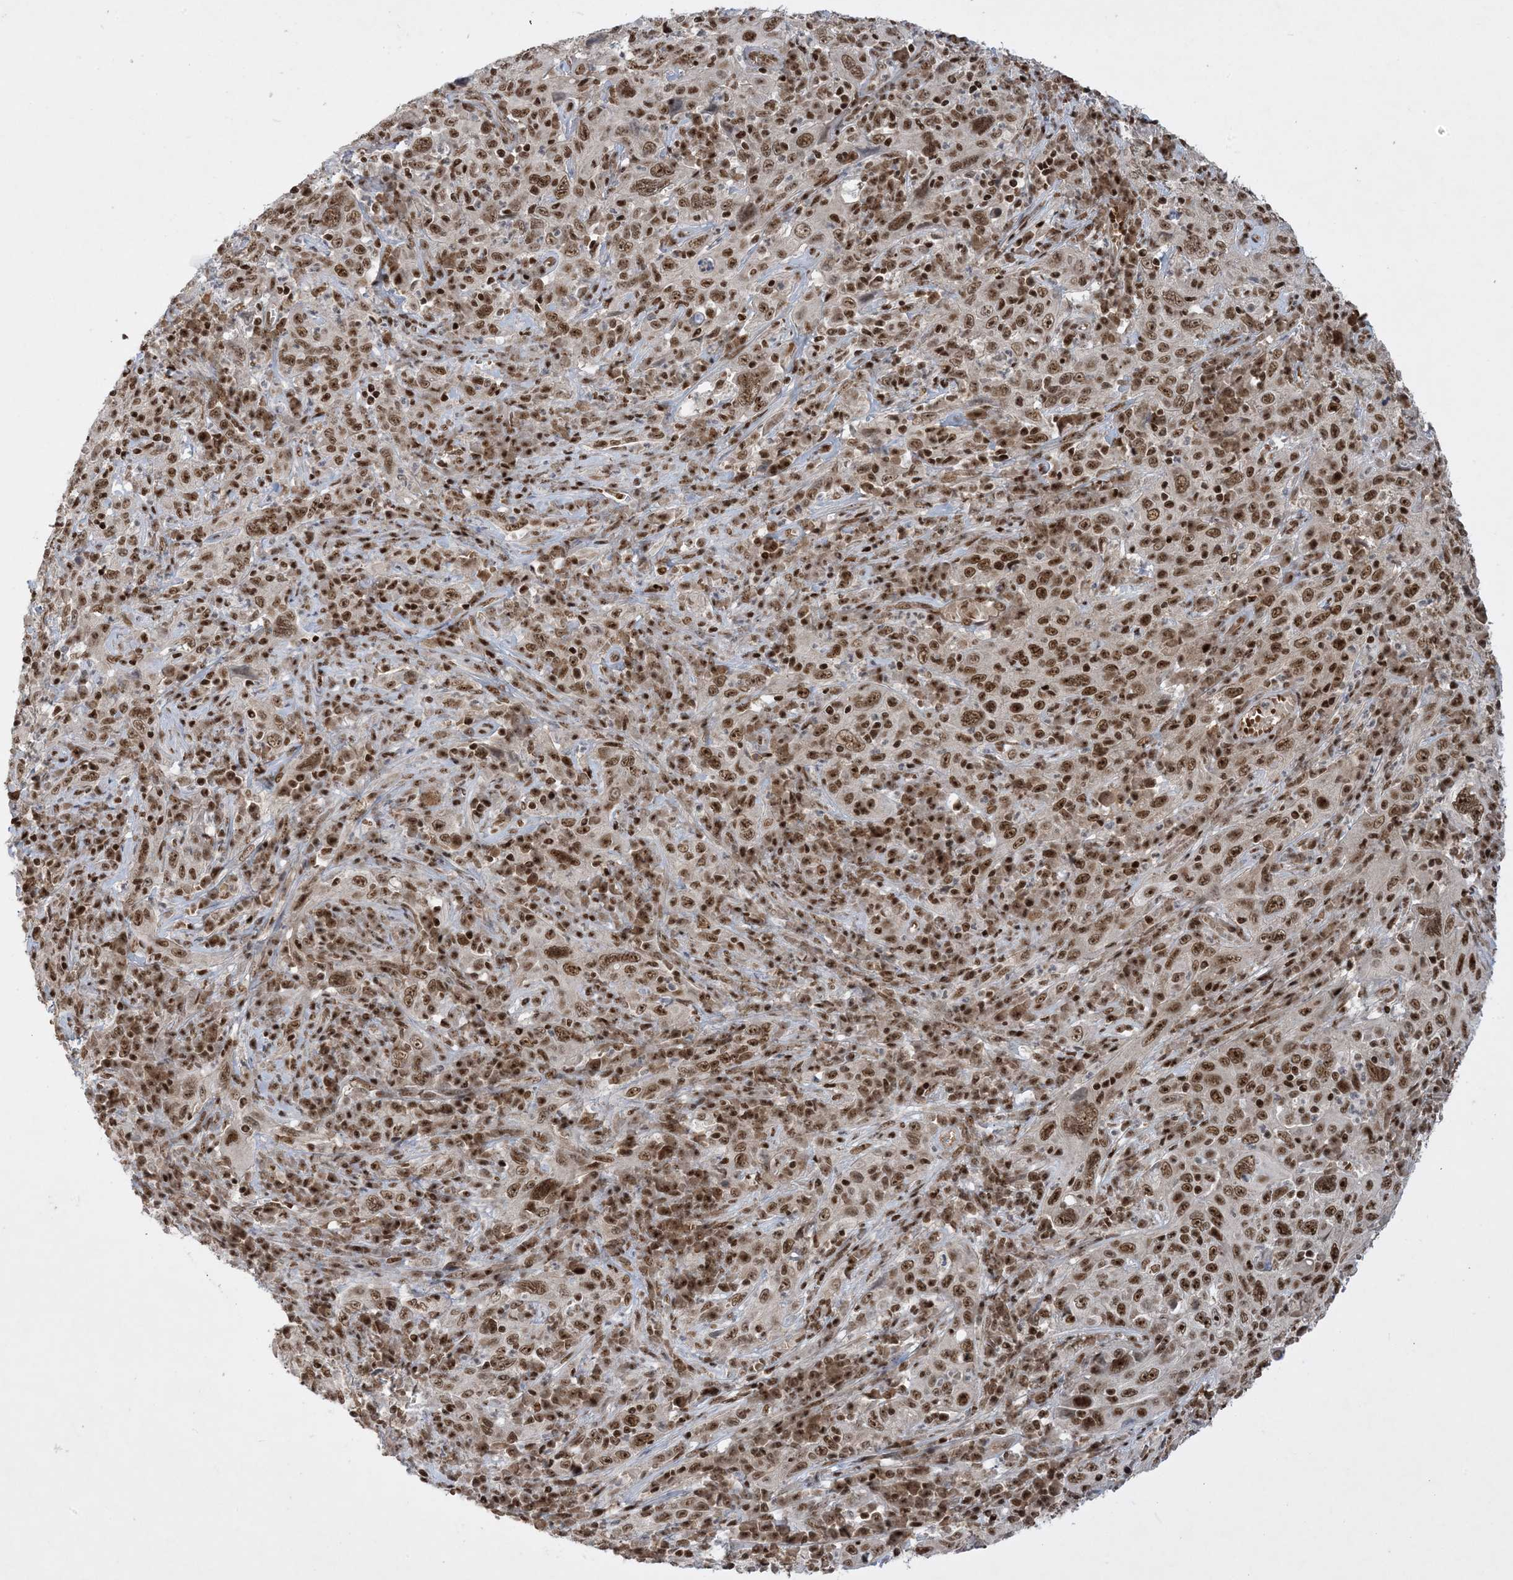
{"staining": {"intensity": "moderate", "quantity": ">75%", "location": "nuclear"}, "tissue": "cervical cancer", "cell_type": "Tumor cells", "image_type": "cancer", "snomed": [{"axis": "morphology", "description": "Squamous cell carcinoma, NOS"}, {"axis": "topography", "description": "Cervix"}], "caption": "This is an image of IHC staining of cervical cancer (squamous cell carcinoma), which shows moderate staining in the nuclear of tumor cells.", "gene": "PPIL2", "patient": {"sex": "female", "age": 46}}